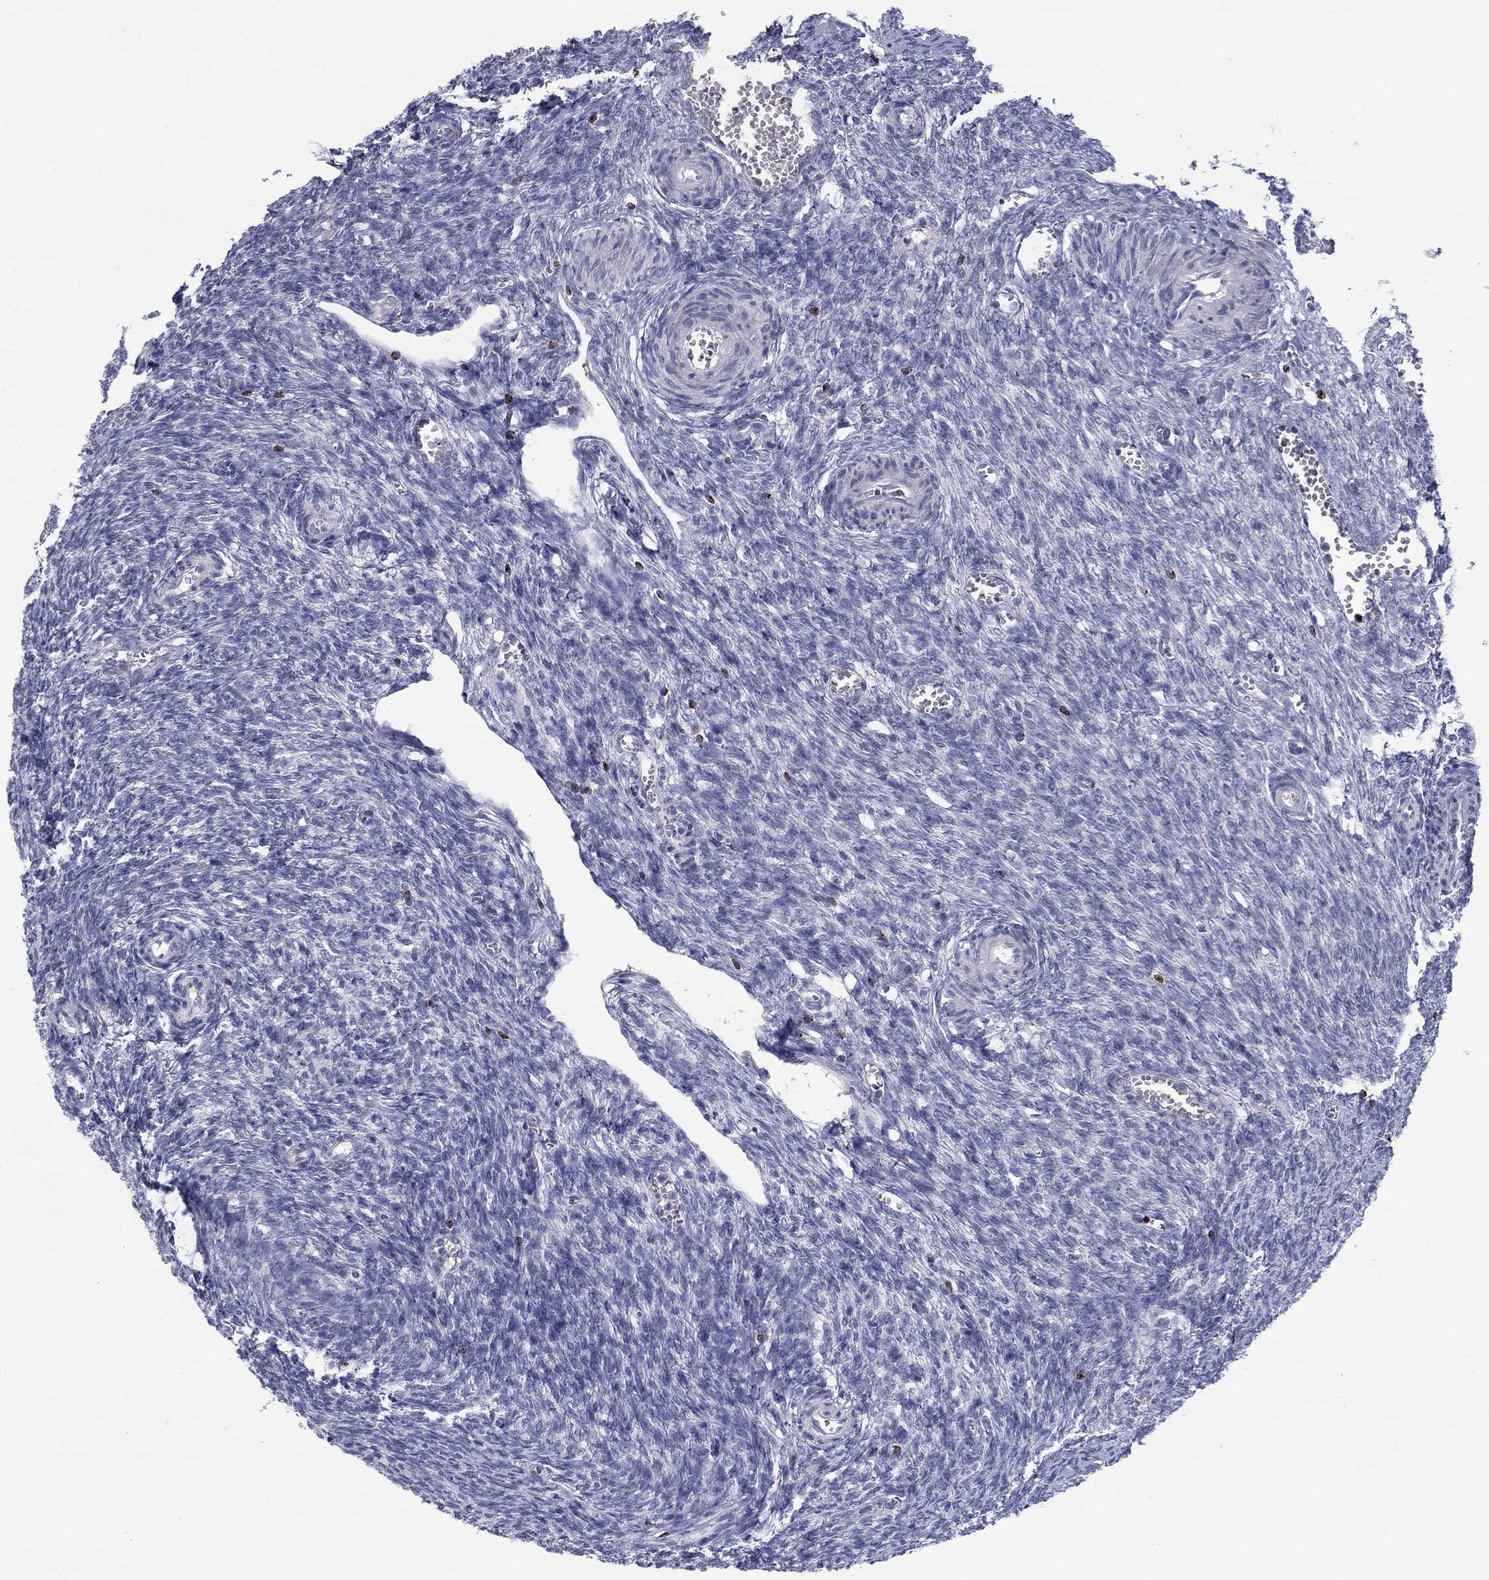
{"staining": {"intensity": "negative", "quantity": "none", "location": "none"}, "tissue": "ovary", "cell_type": "Follicle cells", "image_type": "normal", "snomed": [{"axis": "morphology", "description": "Normal tissue, NOS"}, {"axis": "topography", "description": "Ovary"}], "caption": "The image displays no staining of follicle cells in normal ovary. (DAB IHC visualized using brightfield microscopy, high magnification).", "gene": "GZMA", "patient": {"sex": "female", "age": 43}}